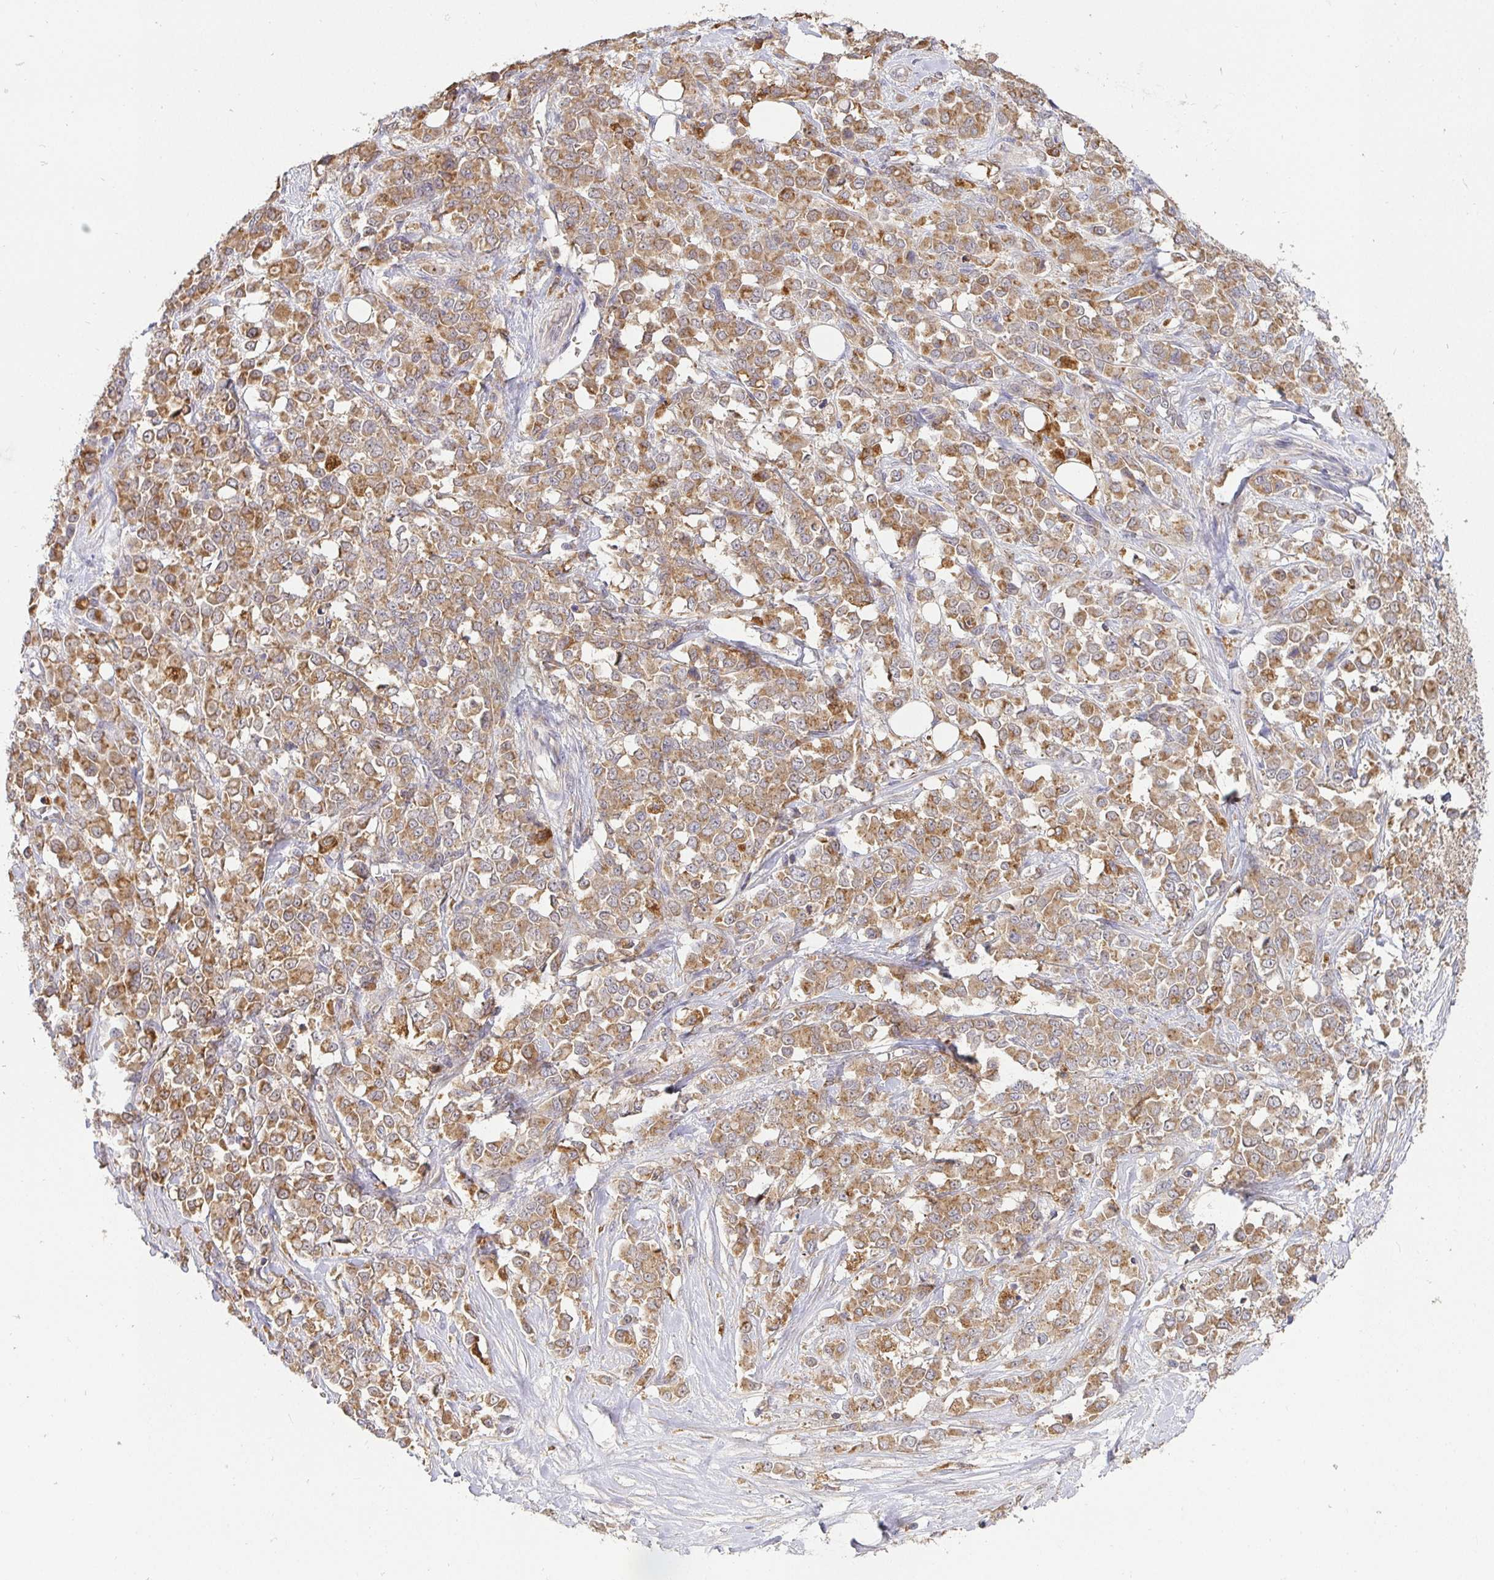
{"staining": {"intensity": "moderate", "quantity": ">75%", "location": "cytoplasmic/membranous"}, "tissue": "stomach cancer", "cell_type": "Tumor cells", "image_type": "cancer", "snomed": [{"axis": "morphology", "description": "Adenocarcinoma, NOS"}, {"axis": "topography", "description": "Stomach"}], "caption": "A high-resolution micrograph shows immunohistochemistry (IHC) staining of stomach cancer, which displays moderate cytoplasmic/membranous expression in about >75% of tumor cells. (Stains: DAB in brown, nuclei in blue, Microscopy: brightfield microscopy at high magnification).", "gene": "ATP6V1F", "patient": {"sex": "female", "age": 76}}